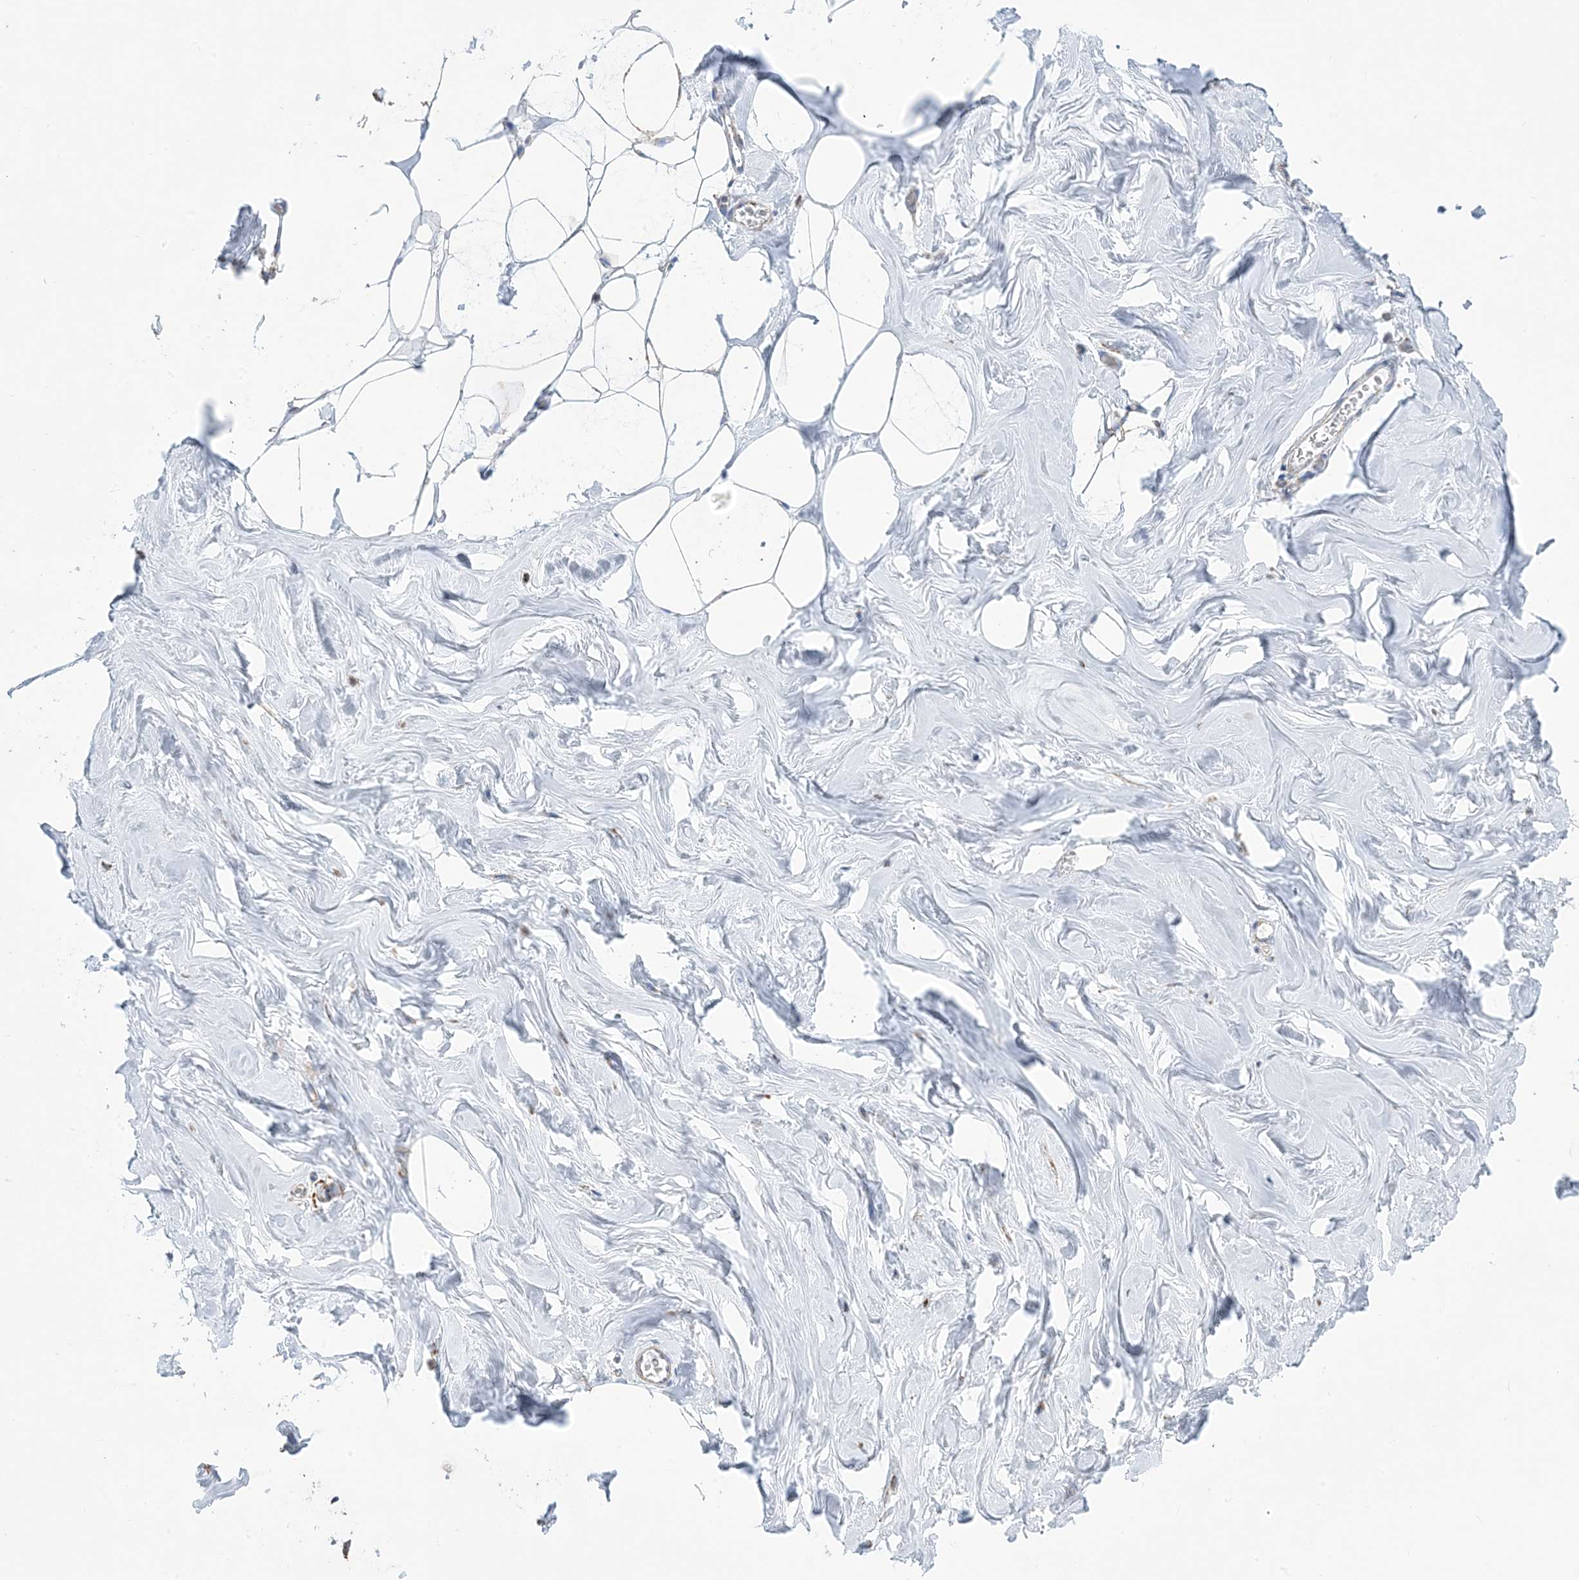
{"staining": {"intensity": "weak", "quantity": "25%-75%", "location": "cytoplasmic/membranous"}, "tissue": "adipose tissue", "cell_type": "Adipocytes", "image_type": "normal", "snomed": [{"axis": "morphology", "description": "Normal tissue, NOS"}, {"axis": "morphology", "description": "Fibrosis, NOS"}, {"axis": "topography", "description": "Breast"}, {"axis": "topography", "description": "Adipose tissue"}], "caption": "Immunohistochemical staining of unremarkable adipose tissue reveals 25%-75% levels of weak cytoplasmic/membranous protein positivity in about 25%-75% of adipocytes.", "gene": "SAMM50", "patient": {"sex": "female", "age": 39}}